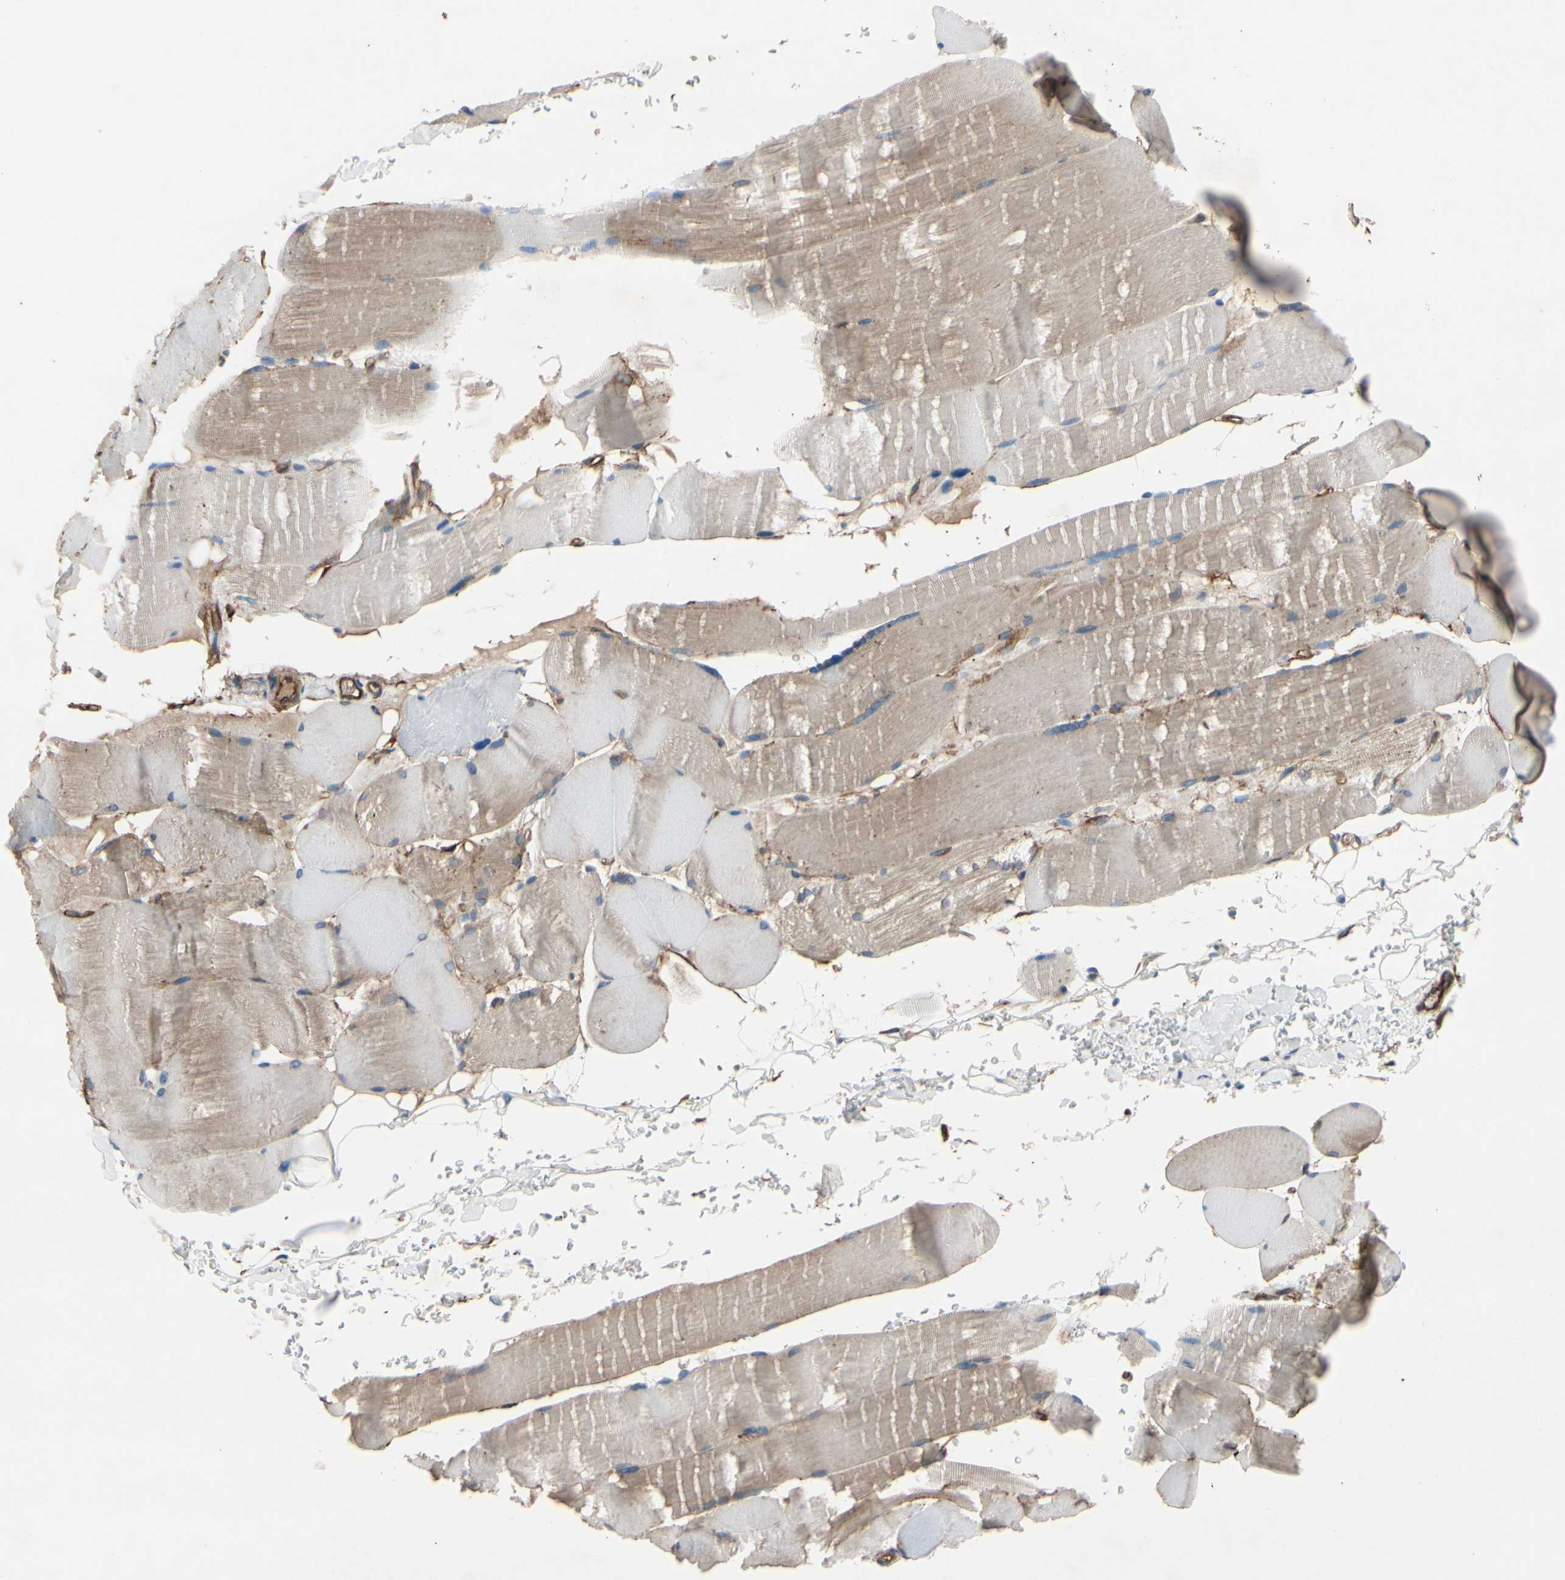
{"staining": {"intensity": "weak", "quantity": "25%-75%", "location": "cytoplasmic/membranous"}, "tissue": "skeletal muscle", "cell_type": "Myocytes", "image_type": "normal", "snomed": [{"axis": "morphology", "description": "Normal tissue, NOS"}, {"axis": "topography", "description": "Skin"}, {"axis": "topography", "description": "Skeletal muscle"}], "caption": "The immunohistochemical stain labels weak cytoplasmic/membranous expression in myocytes of unremarkable skeletal muscle.", "gene": "CTTNBP2", "patient": {"sex": "male", "age": 83}}